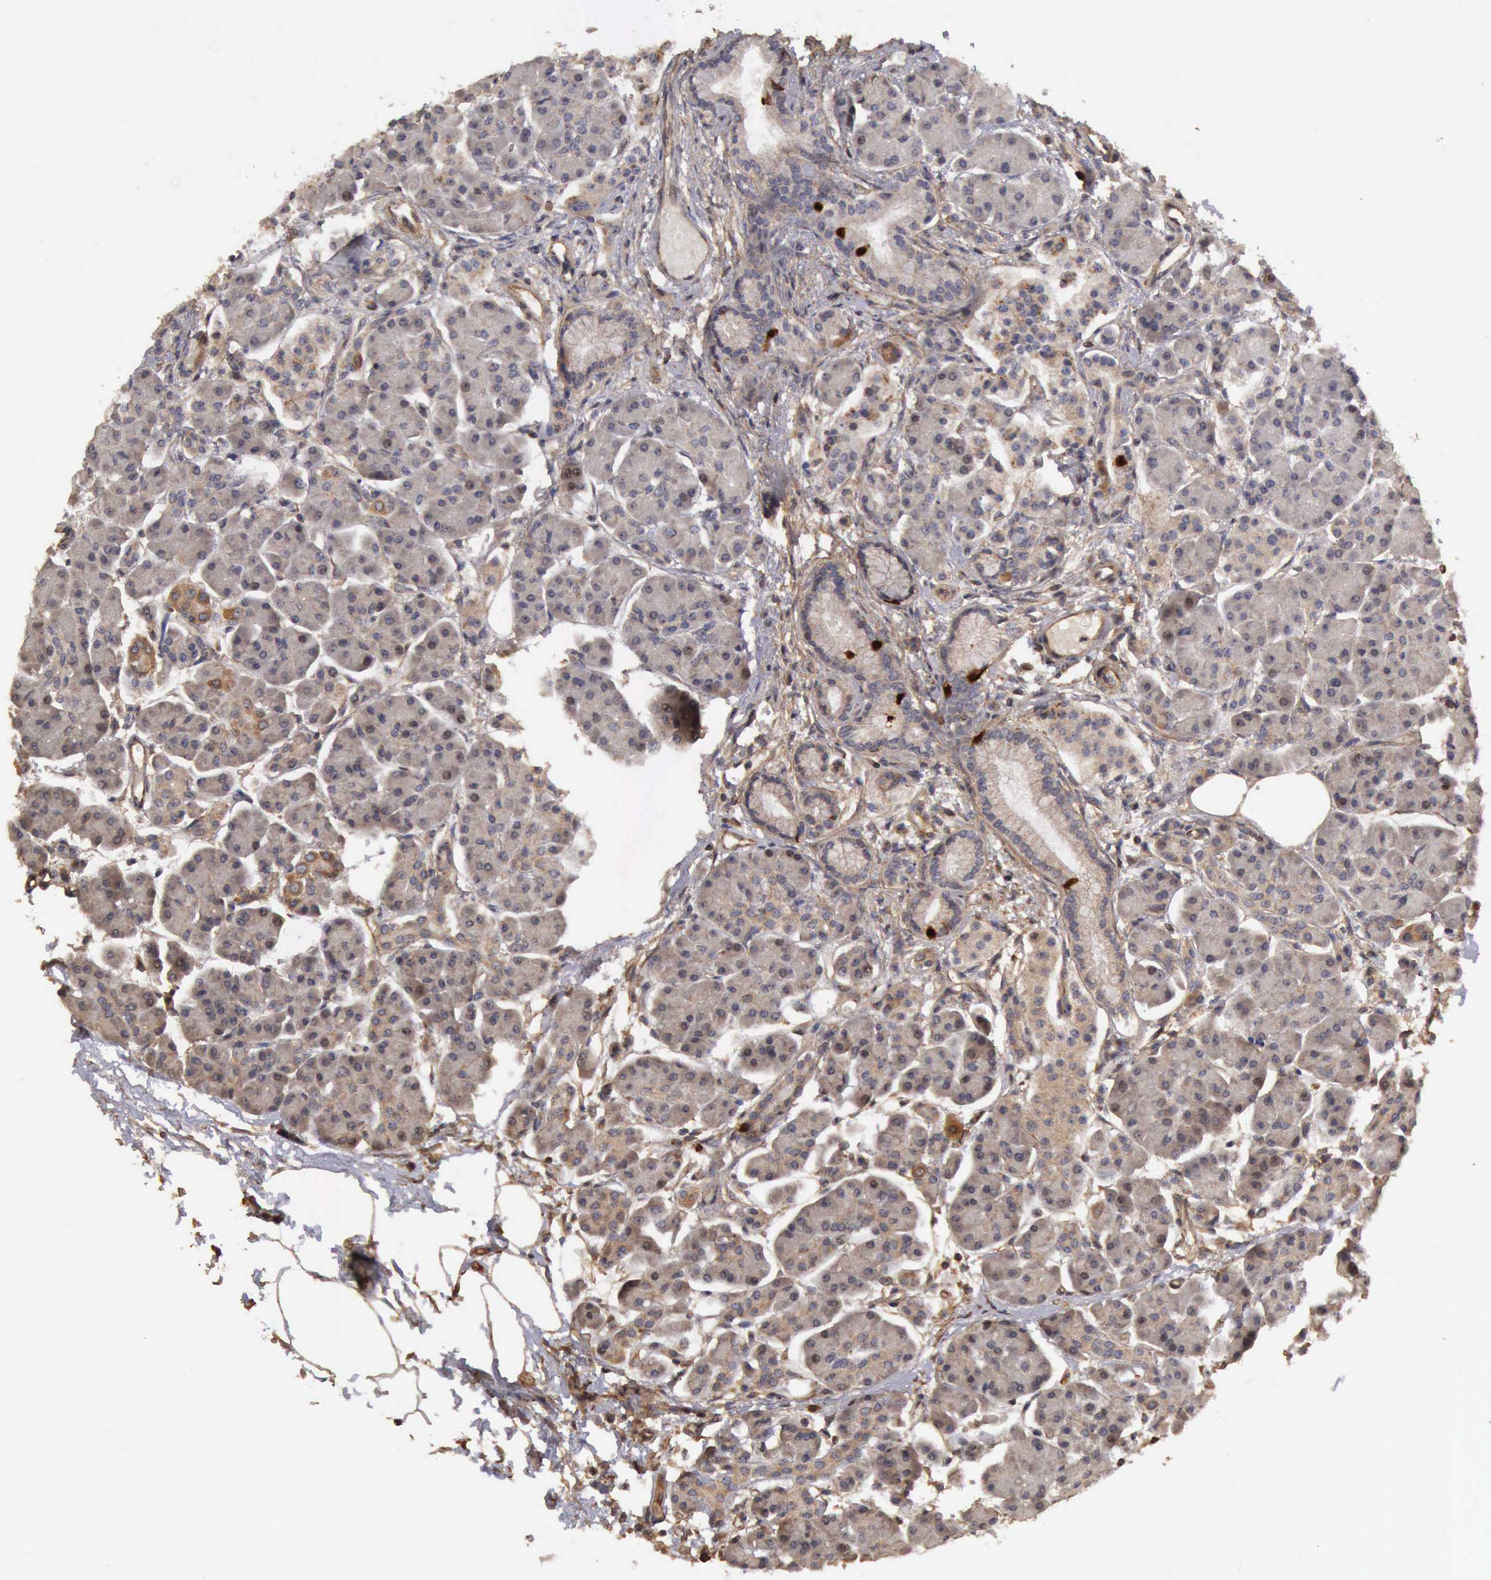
{"staining": {"intensity": "weak", "quantity": ">75%", "location": "cytoplasmic/membranous"}, "tissue": "pancreas", "cell_type": "Exocrine glandular cells", "image_type": "normal", "snomed": [{"axis": "morphology", "description": "Normal tissue, NOS"}, {"axis": "topography", "description": "Pancreas"}, {"axis": "topography", "description": "Duodenum"}], "caption": "Pancreas stained with DAB (3,3'-diaminobenzidine) IHC exhibits low levels of weak cytoplasmic/membranous positivity in approximately >75% of exocrine glandular cells. The staining is performed using DAB brown chromogen to label protein expression. The nuclei are counter-stained blue using hematoxylin.", "gene": "BMX", "patient": {"sex": "male", "age": 79}}